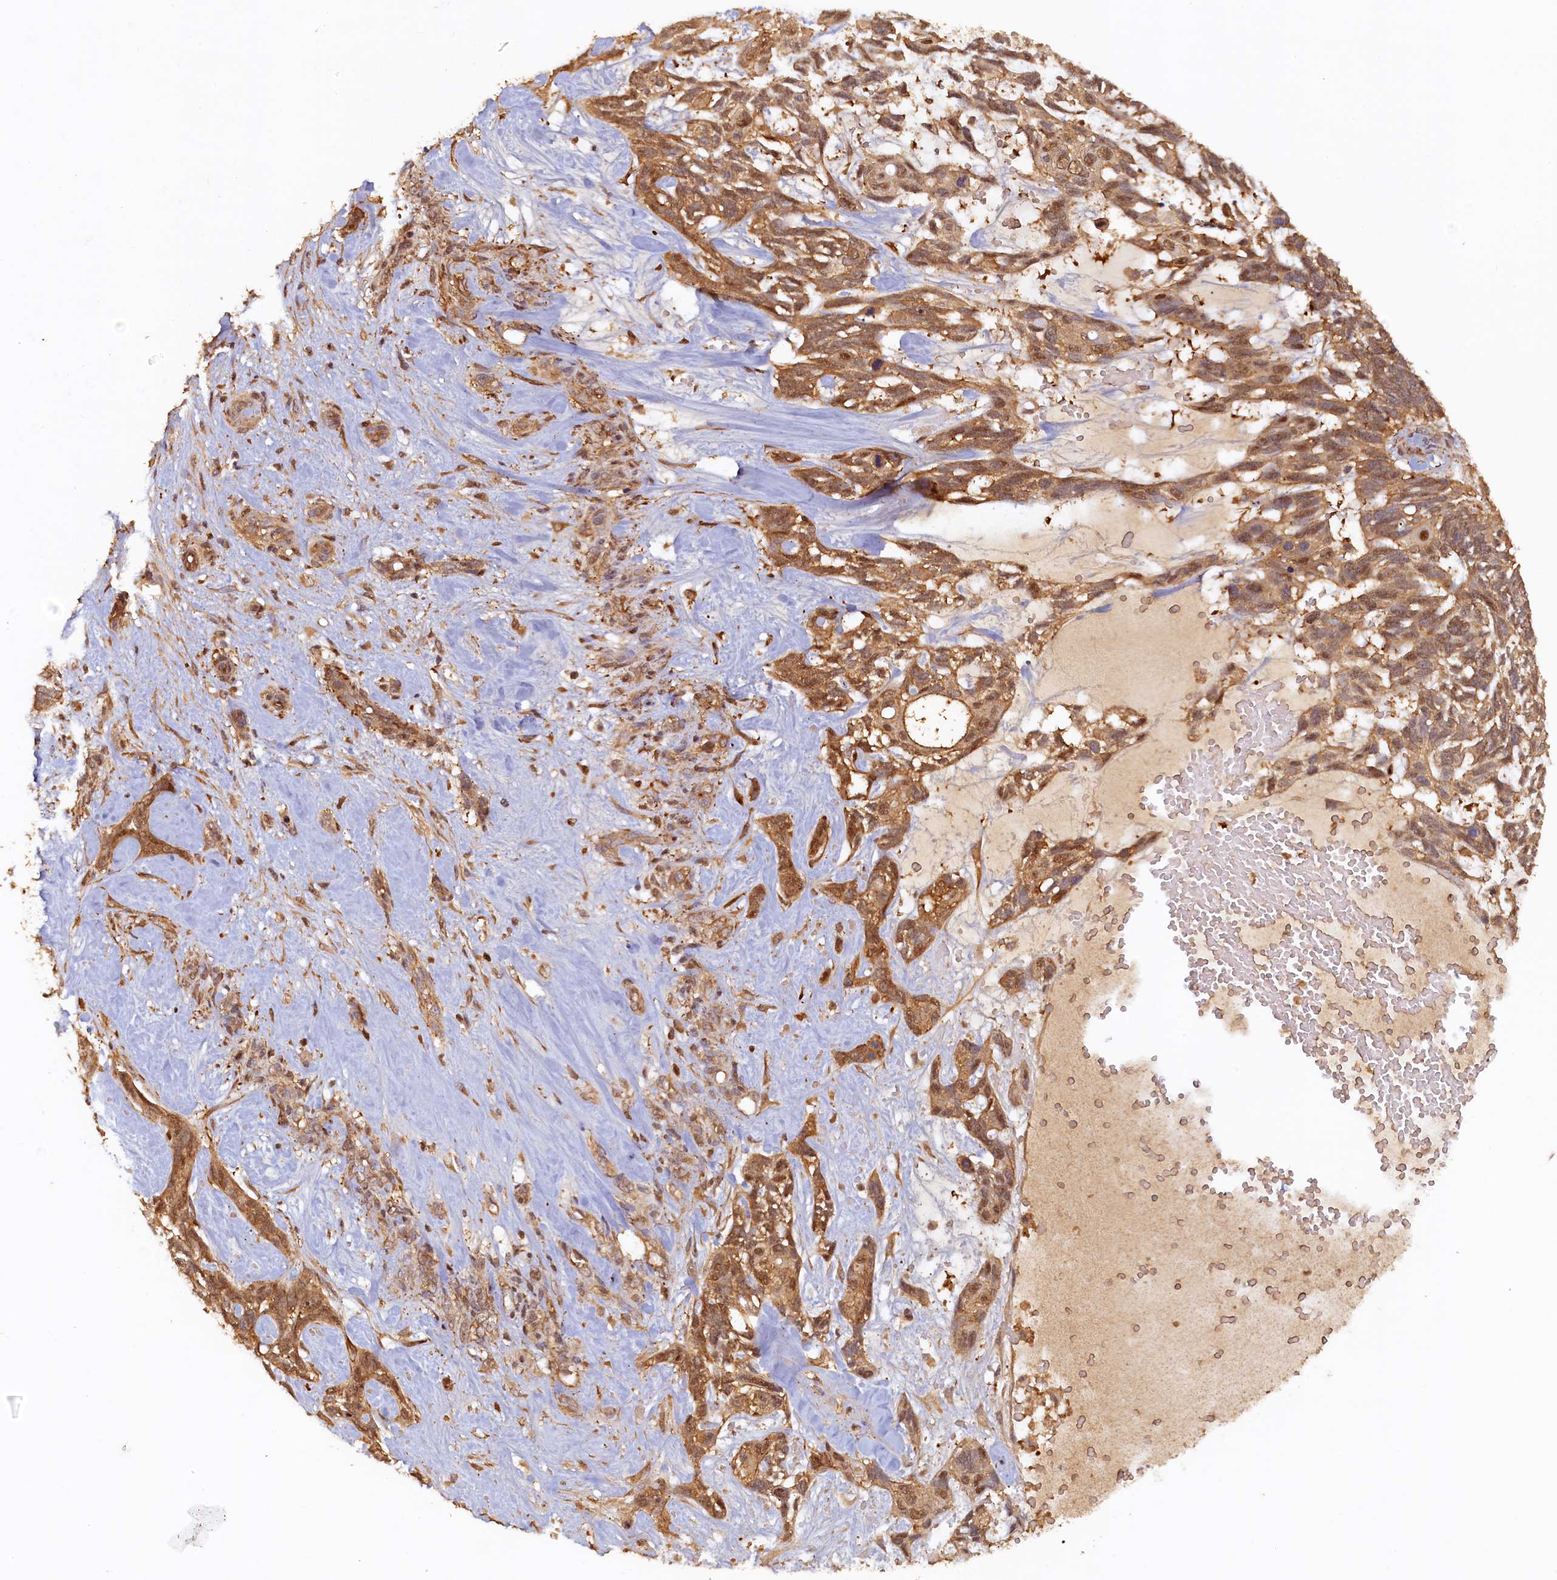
{"staining": {"intensity": "moderate", "quantity": ">75%", "location": "cytoplasmic/membranous,nuclear"}, "tissue": "skin cancer", "cell_type": "Tumor cells", "image_type": "cancer", "snomed": [{"axis": "morphology", "description": "Basal cell carcinoma"}, {"axis": "topography", "description": "Skin"}], "caption": "An immunohistochemistry photomicrograph of neoplastic tissue is shown. Protein staining in brown shows moderate cytoplasmic/membranous and nuclear positivity in skin cancer (basal cell carcinoma) within tumor cells. (Brightfield microscopy of DAB IHC at high magnification).", "gene": "UBL7", "patient": {"sex": "male", "age": 88}}